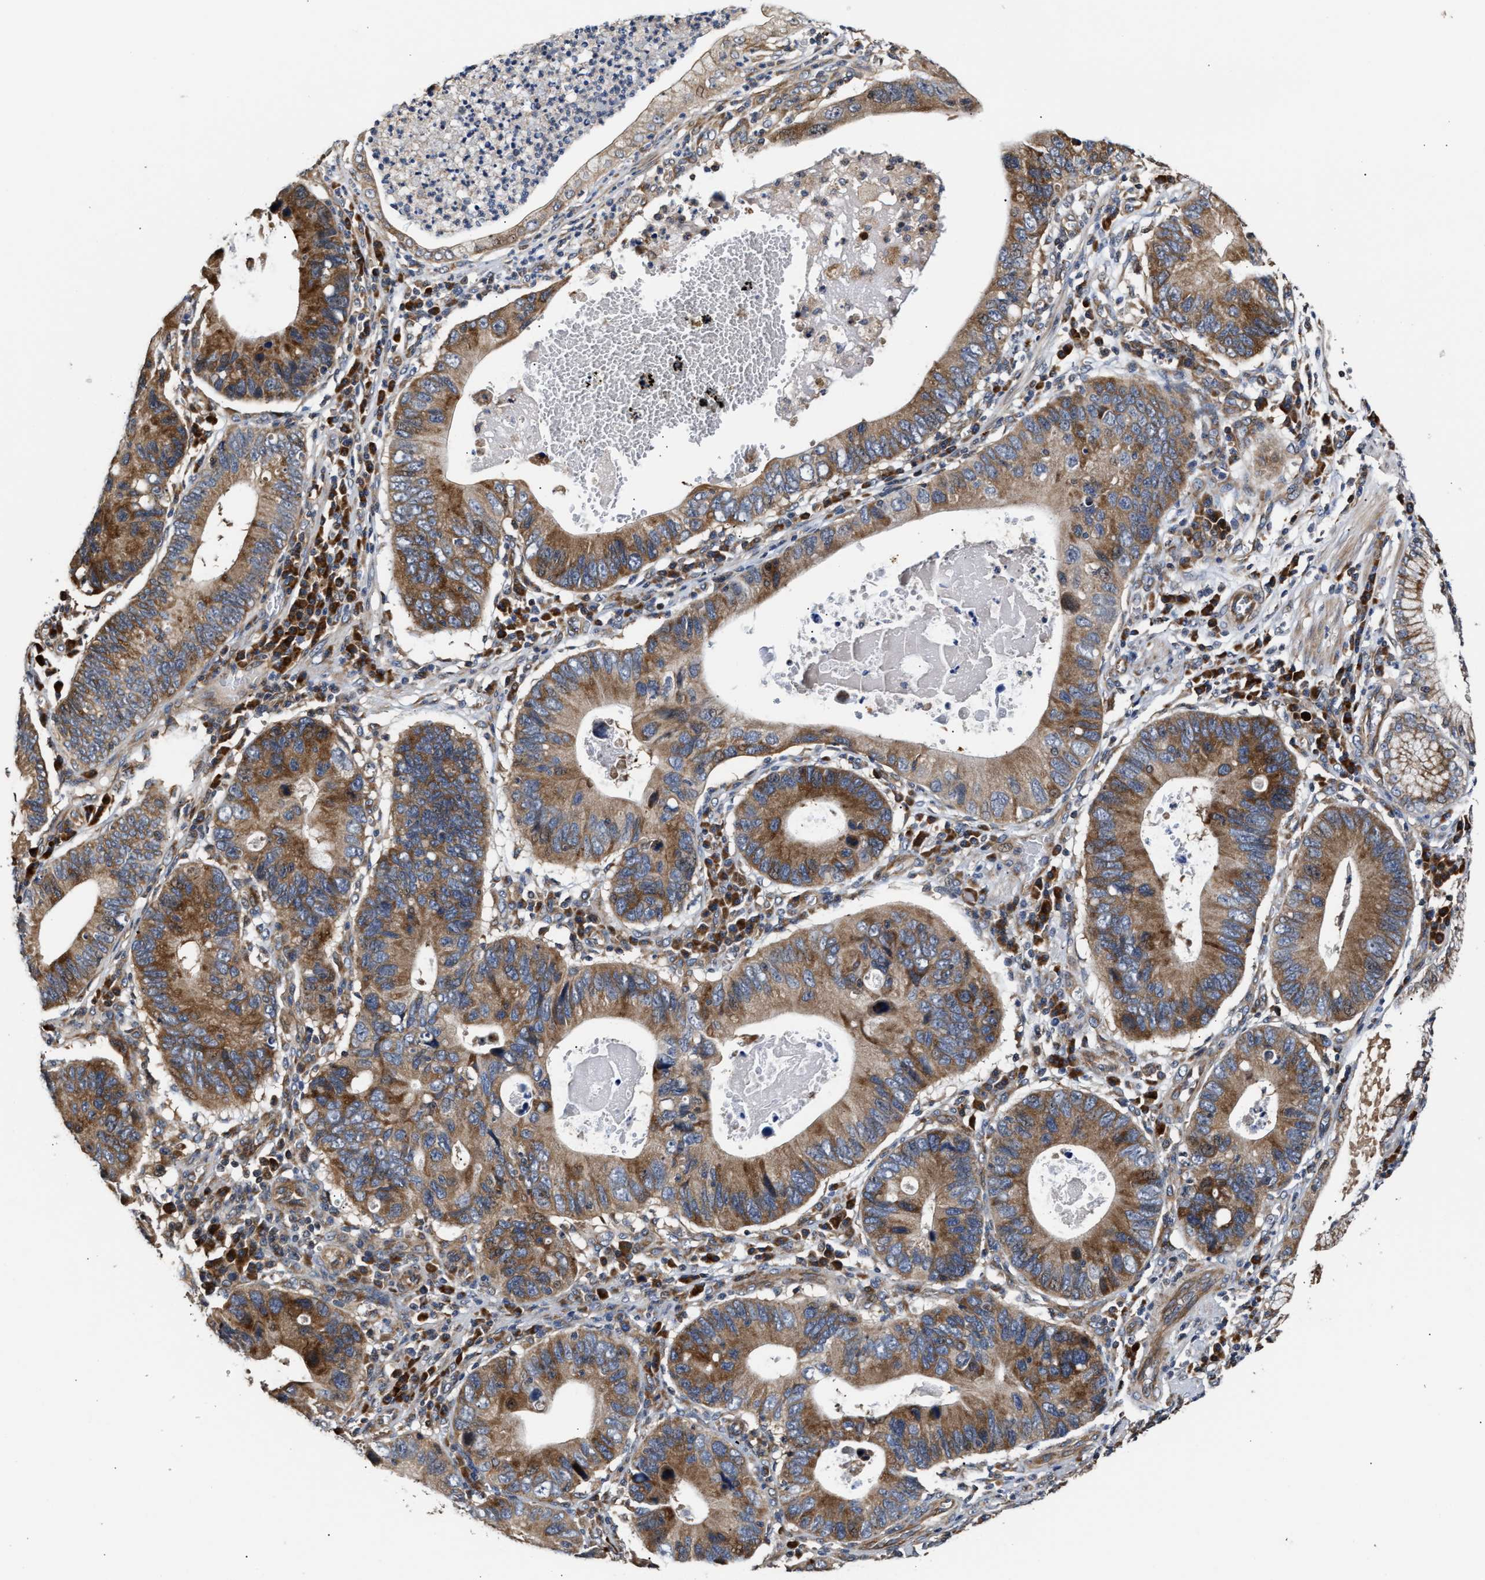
{"staining": {"intensity": "moderate", "quantity": ">75%", "location": "cytoplasmic/membranous"}, "tissue": "stomach cancer", "cell_type": "Tumor cells", "image_type": "cancer", "snomed": [{"axis": "morphology", "description": "Adenocarcinoma, NOS"}, {"axis": "topography", "description": "Stomach"}], "caption": "Stomach adenocarcinoma stained for a protein reveals moderate cytoplasmic/membranous positivity in tumor cells.", "gene": "CLIP2", "patient": {"sex": "male", "age": 59}}